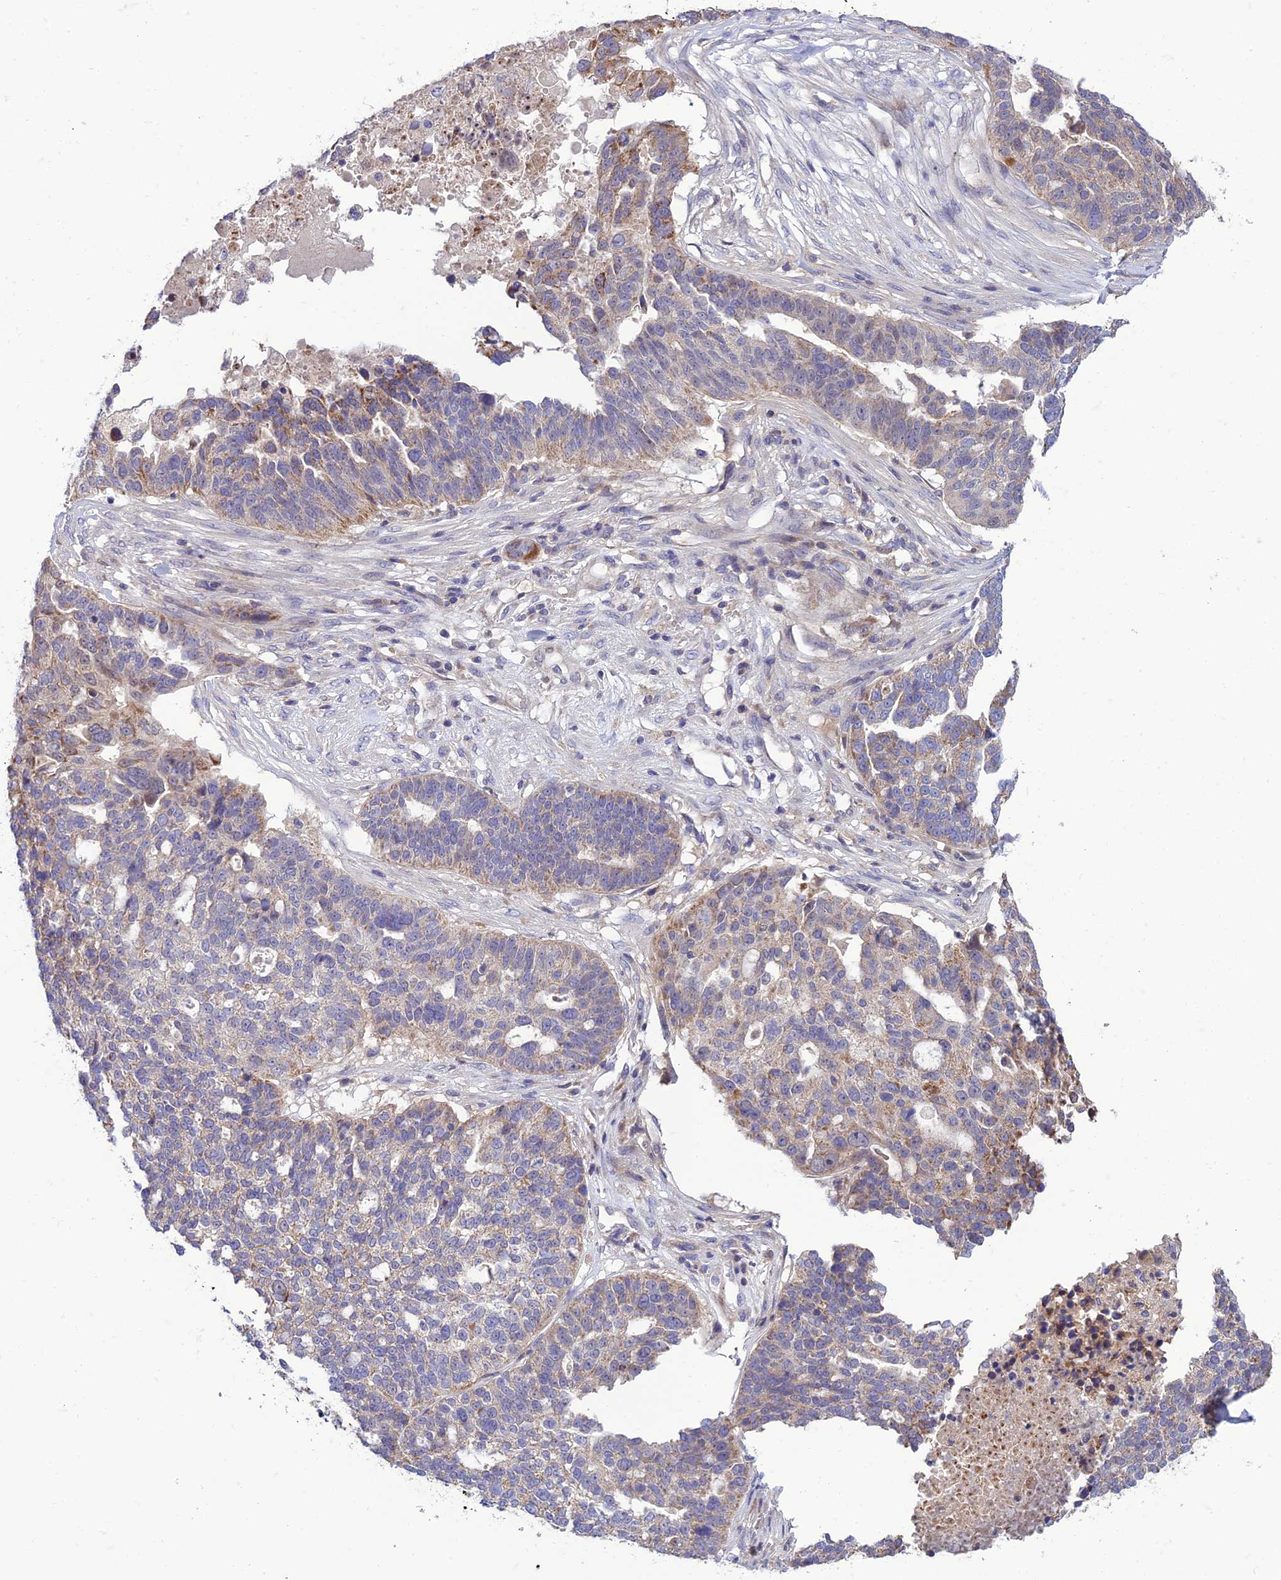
{"staining": {"intensity": "moderate", "quantity": "<25%", "location": "cytoplasmic/membranous"}, "tissue": "ovarian cancer", "cell_type": "Tumor cells", "image_type": "cancer", "snomed": [{"axis": "morphology", "description": "Cystadenocarcinoma, serous, NOS"}, {"axis": "topography", "description": "Ovary"}], "caption": "Brown immunohistochemical staining in human ovarian cancer (serous cystadenocarcinoma) displays moderate cytoplasmic/membranous staining in approximately <25% of tumor cells. (Stains: DAB (3,3'-diaminobenzidine) in brown, nuclei in blue, Microscopy: brightfield microscopy at high magnification).", "gene": "IRAK3", "patient": {"sex": "female", "age": 59}}